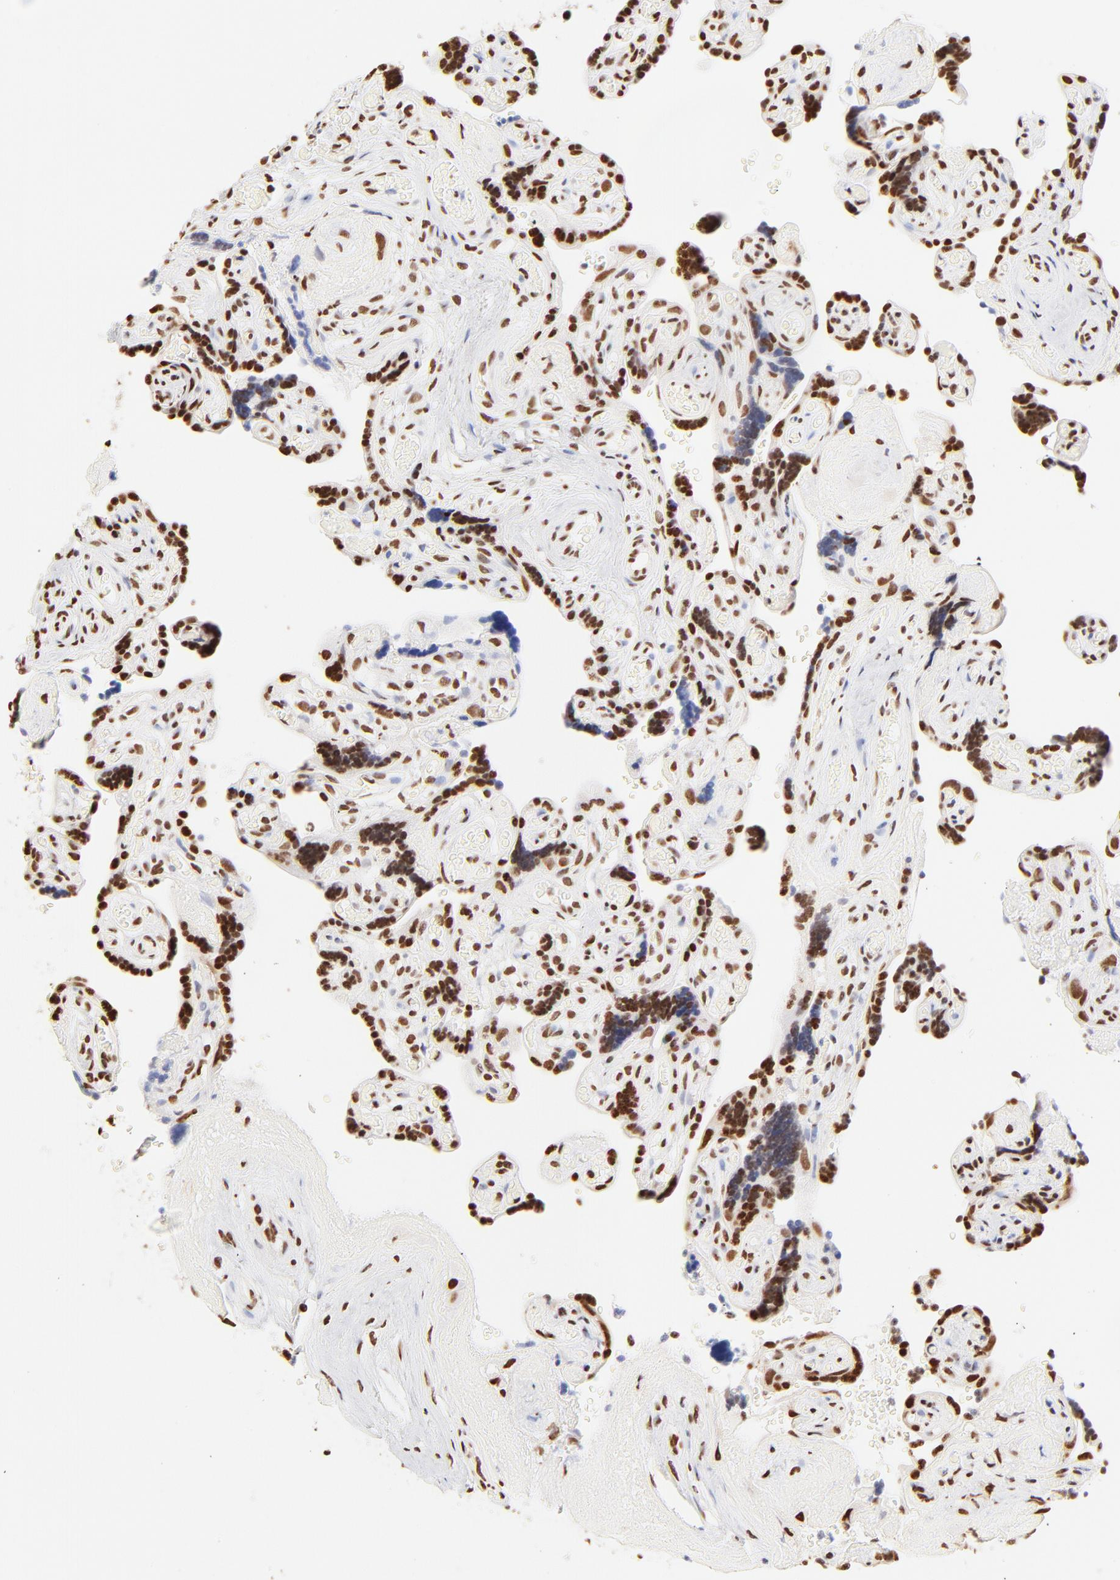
{"staining": {"intensity": "moderate", "quantity": ">75%", "location": "cytoplasmic/membranous,nuclear"}, "tissue": "placenta", "cell_type": "Decidual cells", "image_type": "normal", "snomed": [{"axis": "morphology", "description": "Normal tissue, NOS"}, {"axis": "topography", "description": "Placenta"}], "caption": "High-power microscopy captured an IHC image of unremarkable placenta, revealing moderate cytoplasmic/membranous,nuclear positivity in about >75% of decidual cells. (brown staining indicates protein expression, while blue staining denotes nuclei).", "gene": "ZNF540", "patient": {"sex": "female", "age": 30}}